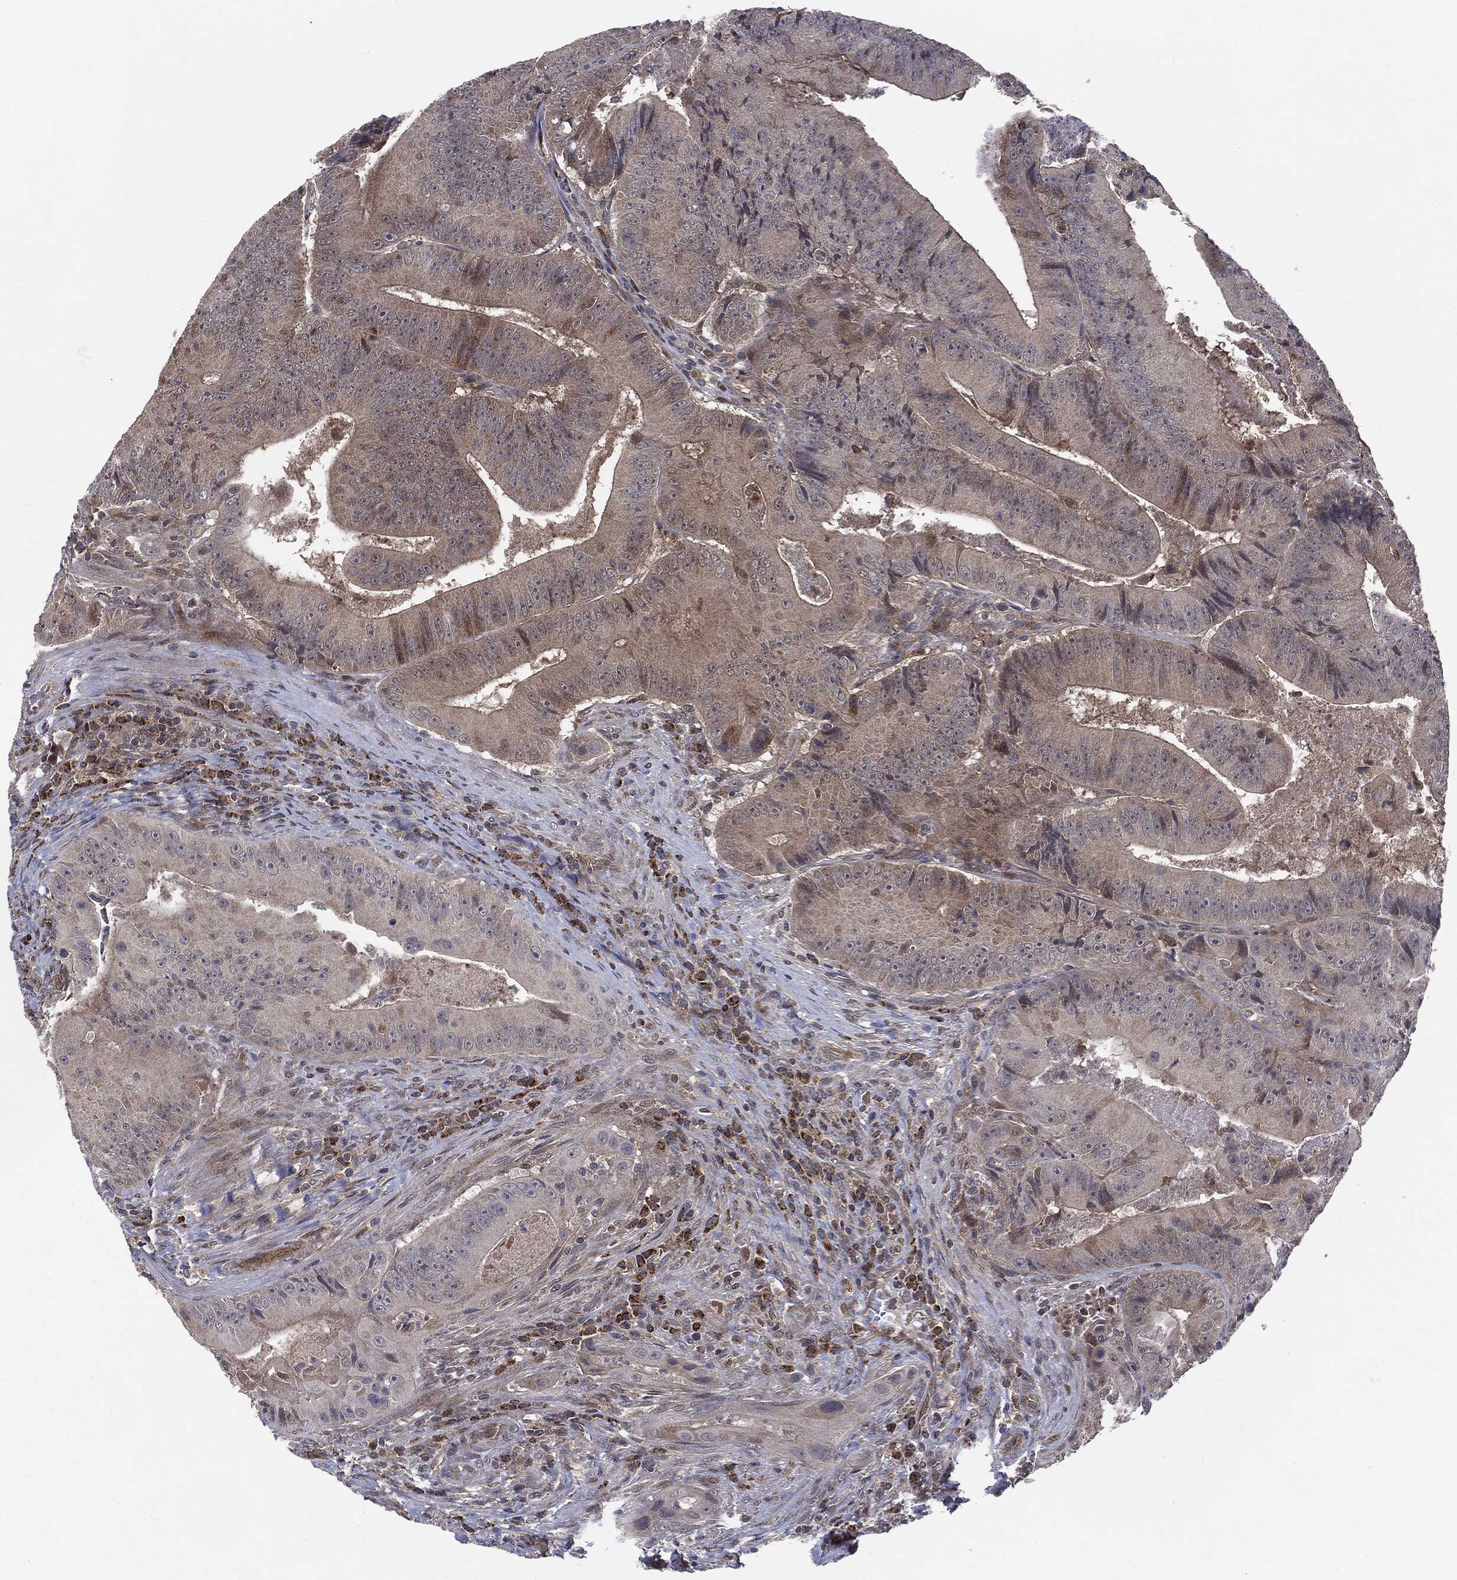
{"staining": {"intensity": "weak", "quantity": "<25%", "location": "cytoplasmic/membranous"}, "tissue": "colorectal cancer", "cell_type": "Tumor cells", "image_type": "cancer", "snomed": [{"axis": "morphology", "description": "Adenocarcinoma, NOS"}, {"axis": "topography", "description": "Colon"}], "caption": "Tumor cells show no significant protein expression in colorectal cancer.", "gene": "PTPA", "patient": {"sex": "female", "age": 86}}